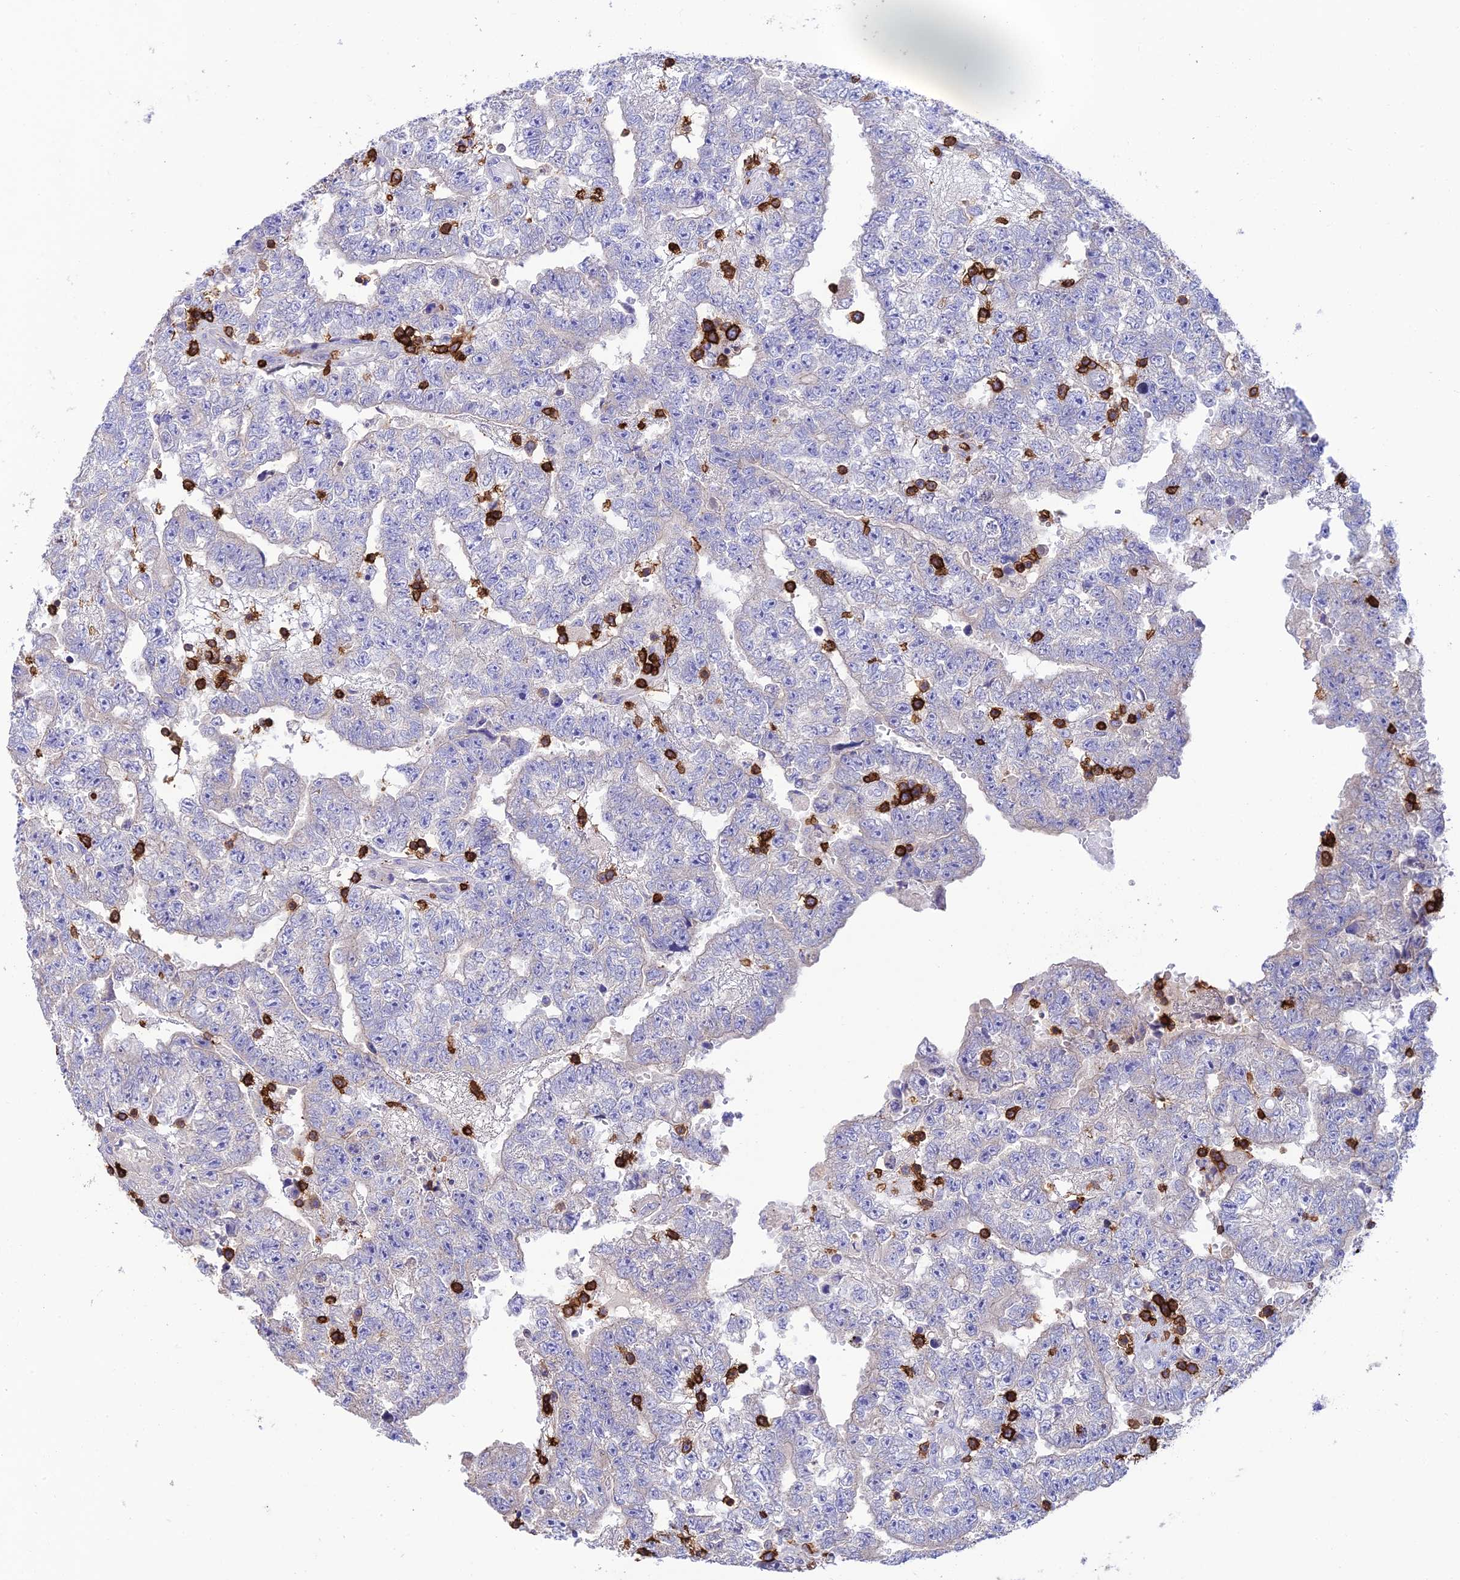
{"staining": {"intensity": "negative", "quantity": "none", "location": "none"}, "tissue": "testis cancer", "cell_type": "Tumor cells", "image_type": "cancer", "snomed": [{"axis": "morphology", "description": "Carcinoma, Embryonal, NOS"}, {"axis": "topography", "description": "Testis"}], "caption": "Protein analysis of testis embryonal carcinoma exhibits no significant staining in tumor cells.", "gene": "PTPRCAP", "patient": {"sex": "male", "age": 25}}